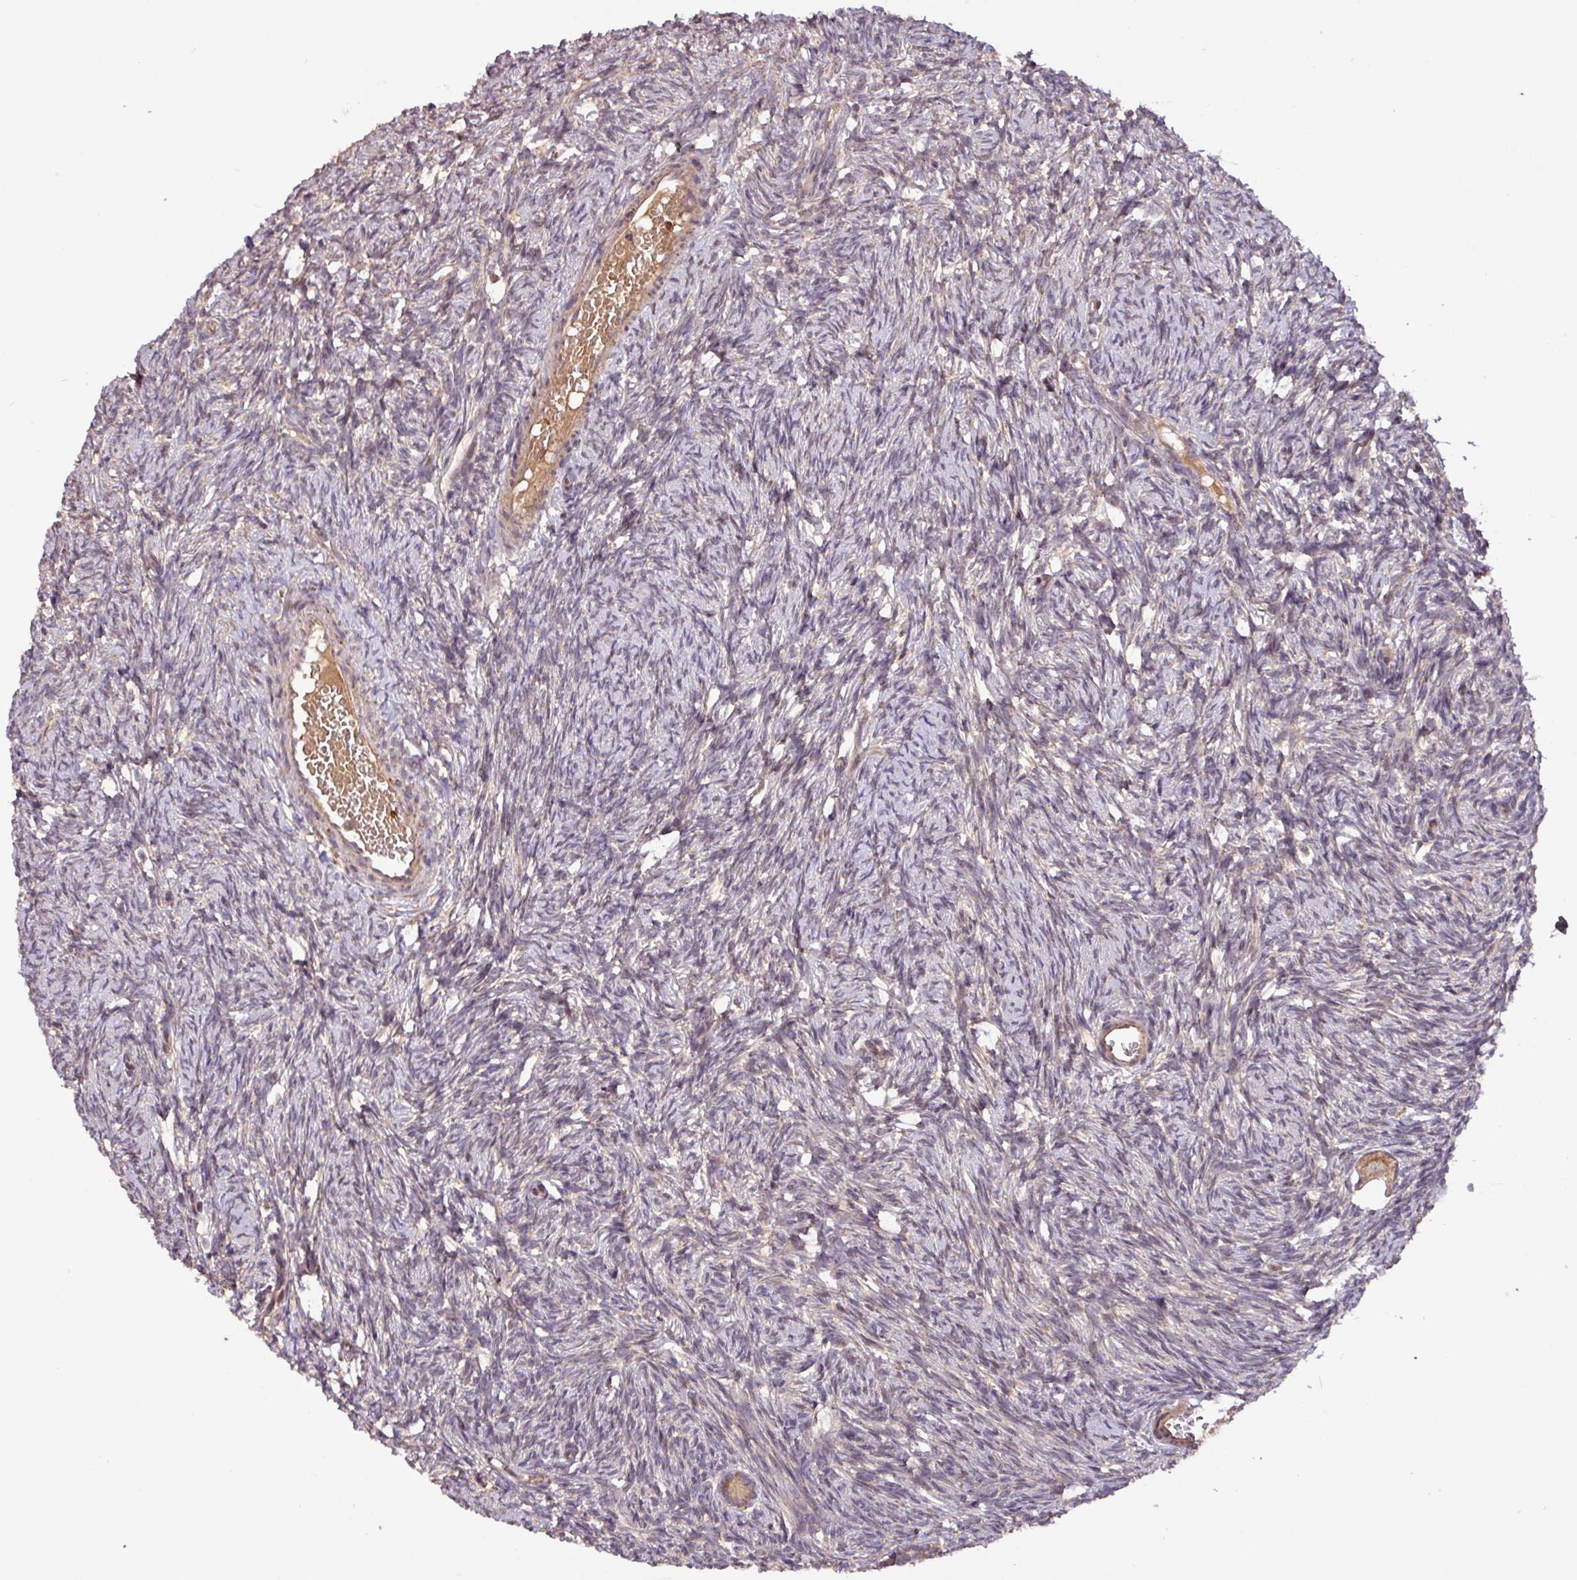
{"staining": {"intensity": "moderate", "quantity": ">75%", "location": "cytoplasmic/membranous"}, "tissue": "ovary", "cell_type": "Follicle cells", "image_type": "normal", "snomed": [{"axis": "morphology", "description": "Normal tissue, NOS"}, {"axis": "topography", "description": "Ovary"}], "caption": "Follicle cells reveal medium levels of moderate cytoplasmic/membranous expression in approximately >75% of cells in unremarkable human ovary. The protein is stained brown, and the nuclei are stained in blue (DAB IHC with brightfield microscopy, high magnification).", "gene": "YPEL1", "patient": {"sex": "female", "age": 33}}